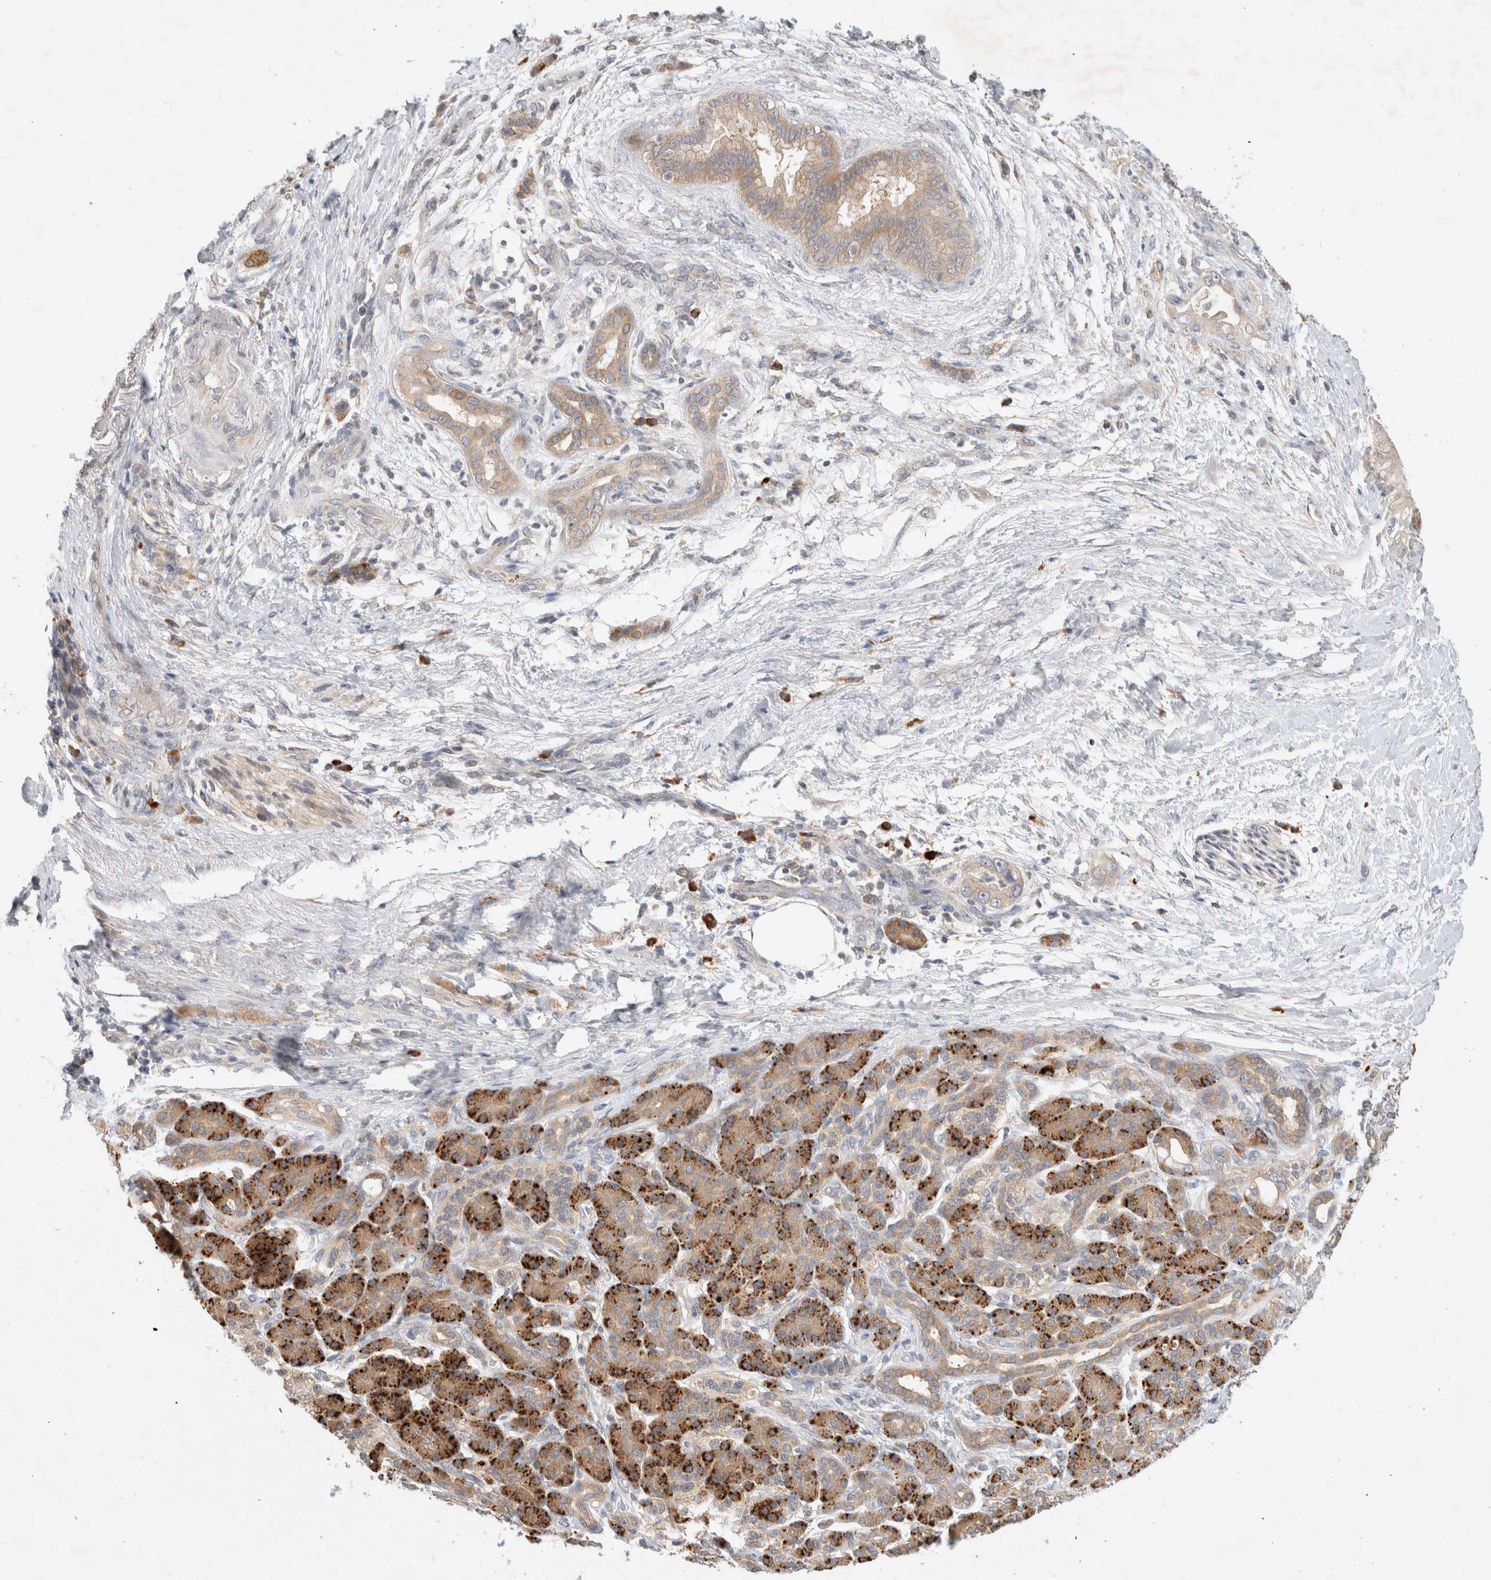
{"staining": {"intensity": "moderate", "quantity": ">75%", "location": "cytoplasmic/membranous"}, "tissue": "pancreatic cancer", "cell_type": "Tumor cells", "image_type": "cancer", "snomed": [{"axis": "morphology", "description": "Adenocarcinoma, NOS"}, {"axis": "topography", "description": "Pancreas"}], "caption": "IHC of pancreatic adenocarcinoma displays medium levels of moderate cytoplasmic/membranous expression in approximately >75% of tumor cells.", "gene": "NEDD4L", "patient": {"sex": "male", "age": 59}}